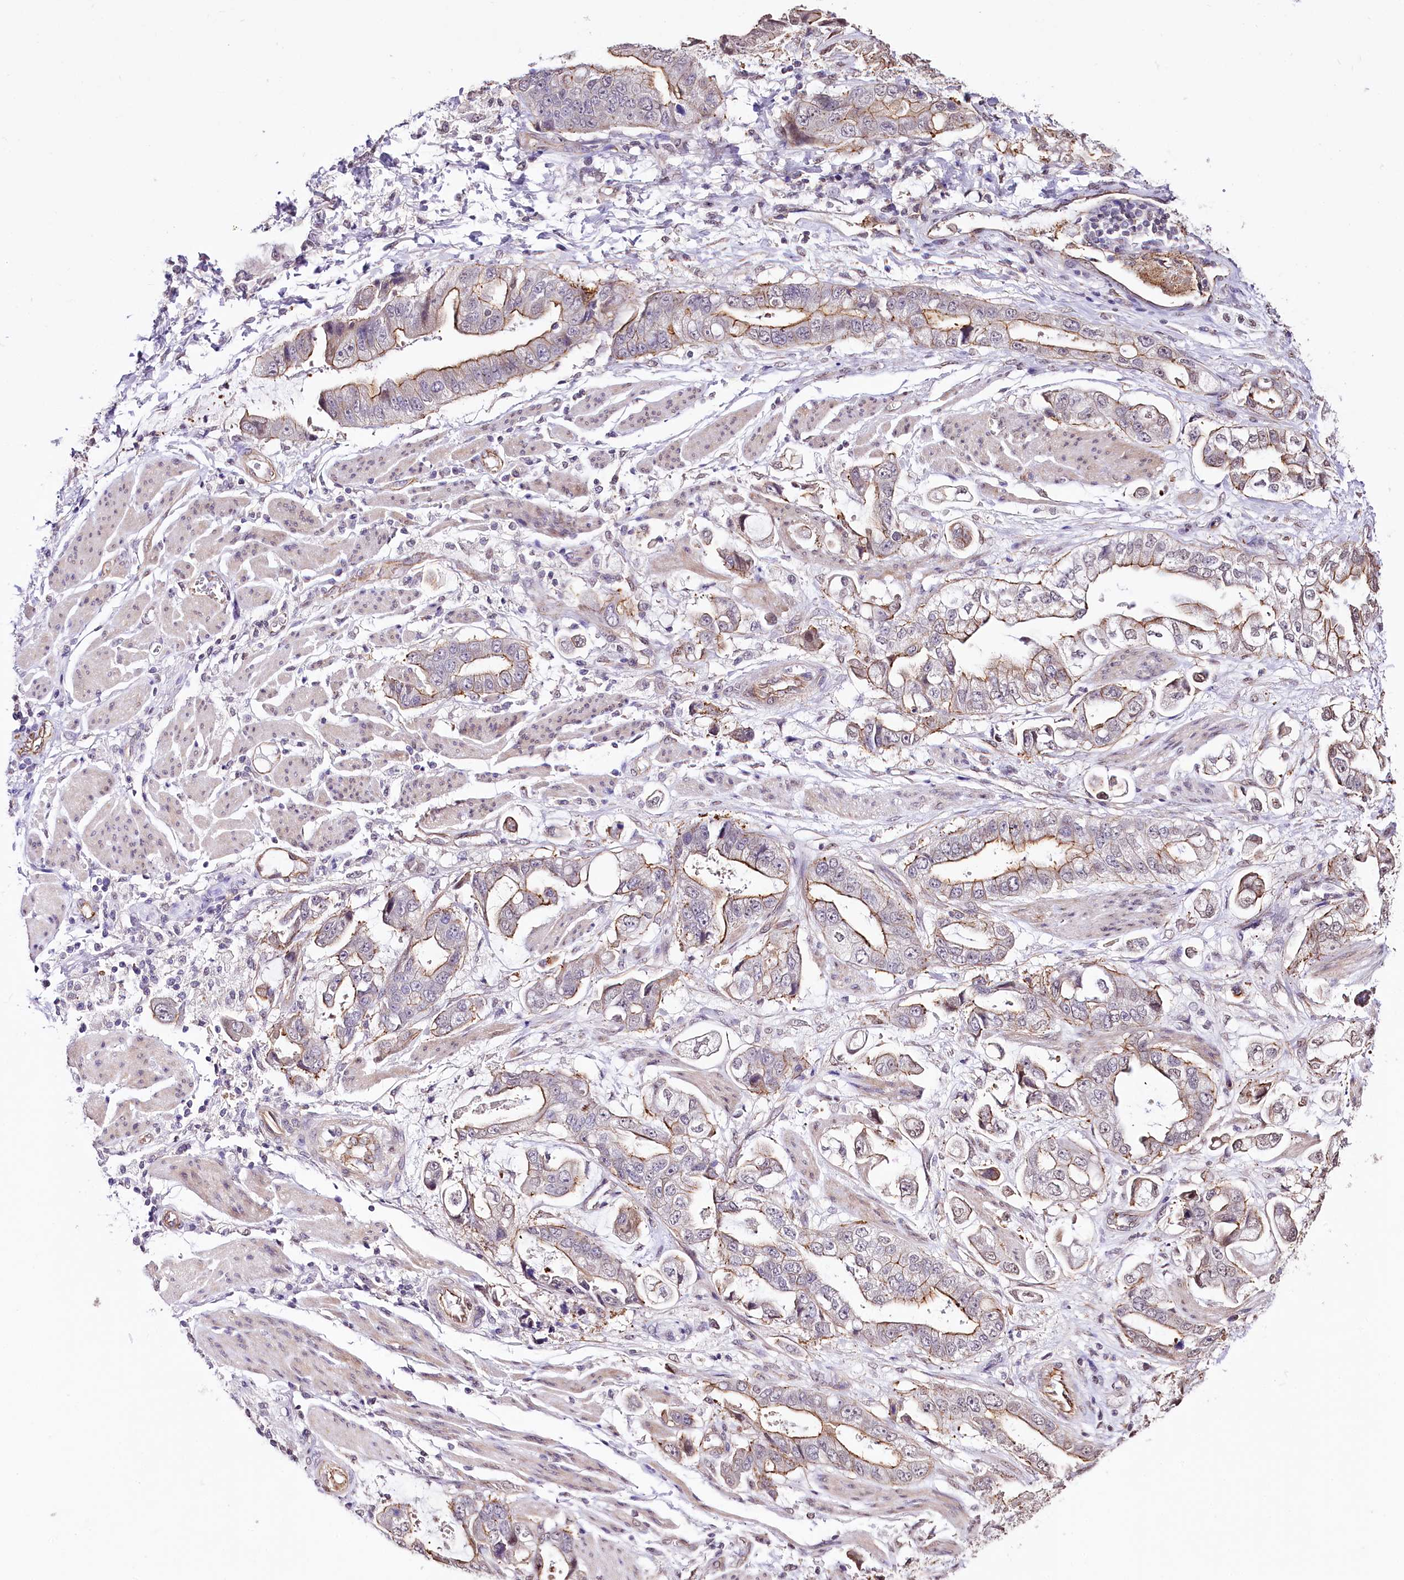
{"staining": {"intensity": "moderate", "quantity": "25%-75%", "location": "cytoplasmic/membranous"}, "tissue": "stomach cancer", "cell_type": "Tumor cells", "image_type": "cancer", "snomed": [{"axis": "morphology", "description": "Adenocarcinoma, NOS"}, {"axis": "topography", "description": "Stomach"}], "caption": "Immunohistochemical staining of stomach cancer shows medium levels of moderate cytoplasmic/membranous protein positivity in approximately 25%-75% of tumor cells. (DAB IHC with brightfield microscopy, high magnification).", "gene": "ST7", "patient": {"sex": "male", "age": 62}}